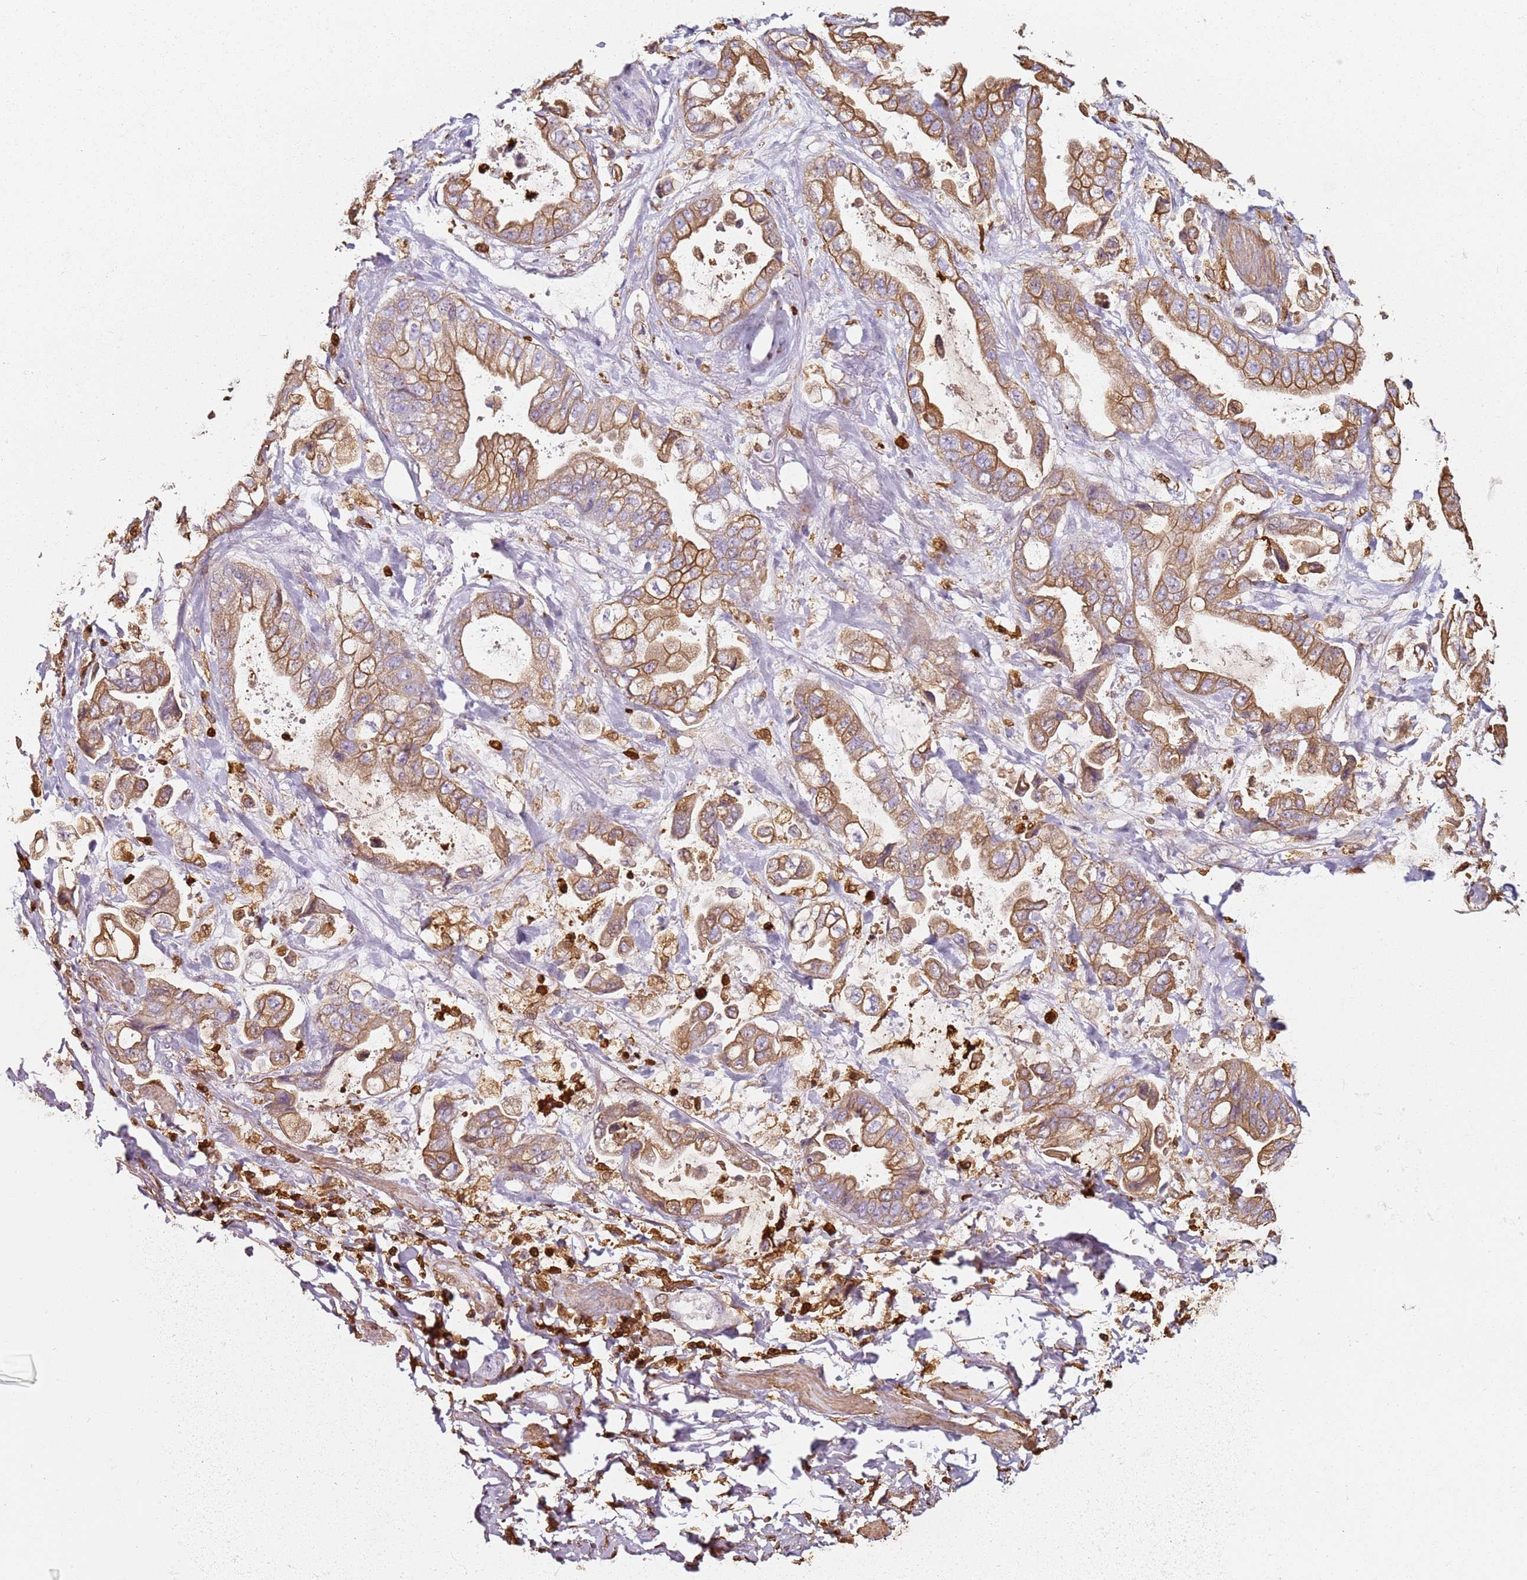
{"staining": {"intensity": "moderate", "quantity": ">75%", "location": "cytoplasmic/membranous"}, "tissue": "stomach cancer", "cell_type": "Tumor cells", "image_type": "cancer", "snomed": [{"axis": "morphology", "description": "Adenocarcinoma, NOS"}, {"axis": "topography", "description": "Stomach"}], "caption": "Stomach cancer stained with a protein marker displays moderate staining in tumor cells.", "gene": "S100A4", "patient": {"sex": "male", "age": 62}}